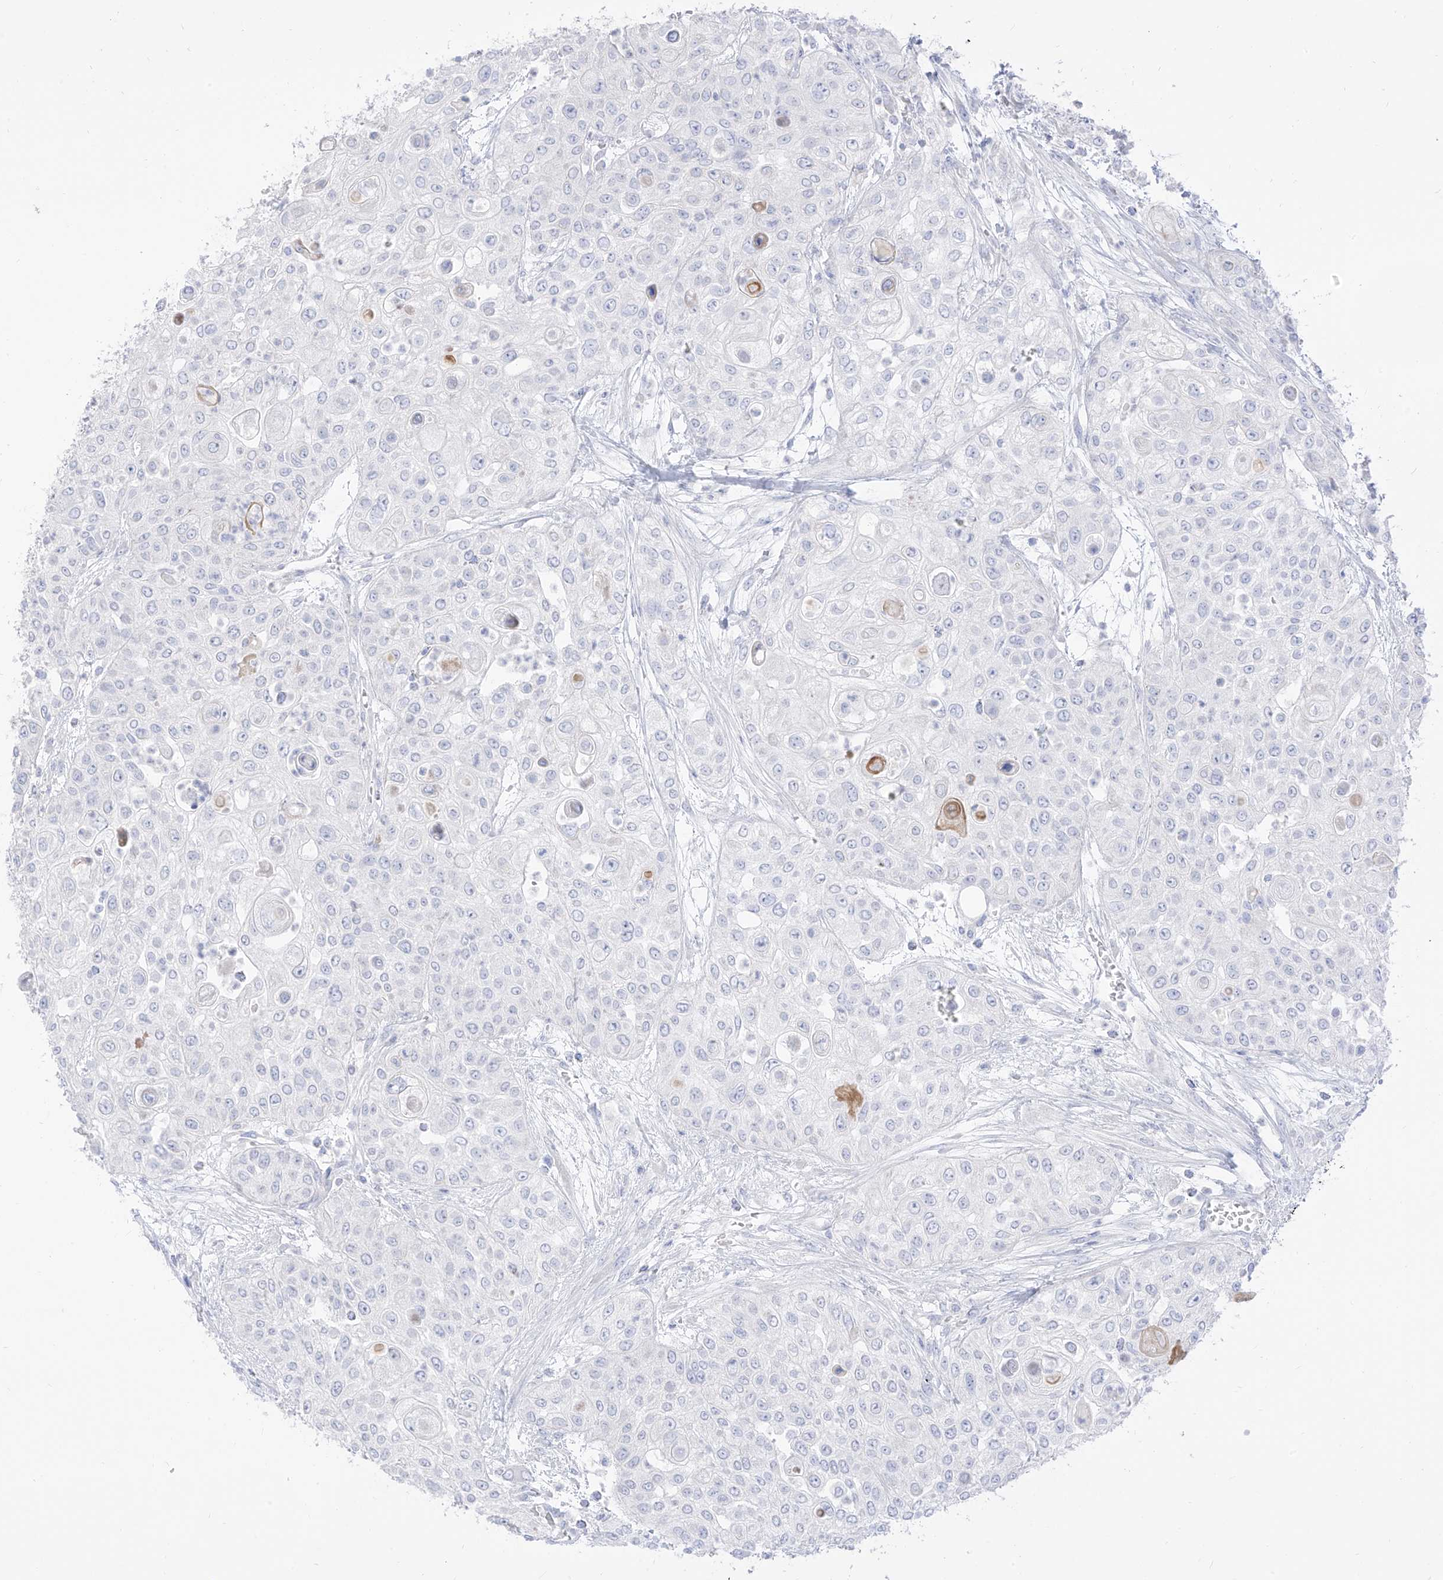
{"staining": {"intensity": "negative", "quantity": "none", "location": "none"}, "tissue": "urothelial cancer", "cell_type": "Tumor cells", "image_type": "cancer", "snomed": [{"axis": "morphology", "description": "Urothelial carcinoma, High grade"}, {"axis": "topography", "description": "Urinary bladder"}], "caption": "IHC of urothelial carcinoma (high-grade) shows no staining in tumor cells.", "gene": "ARHGEF40", "patient": {"sex": "female", "age": 79}}